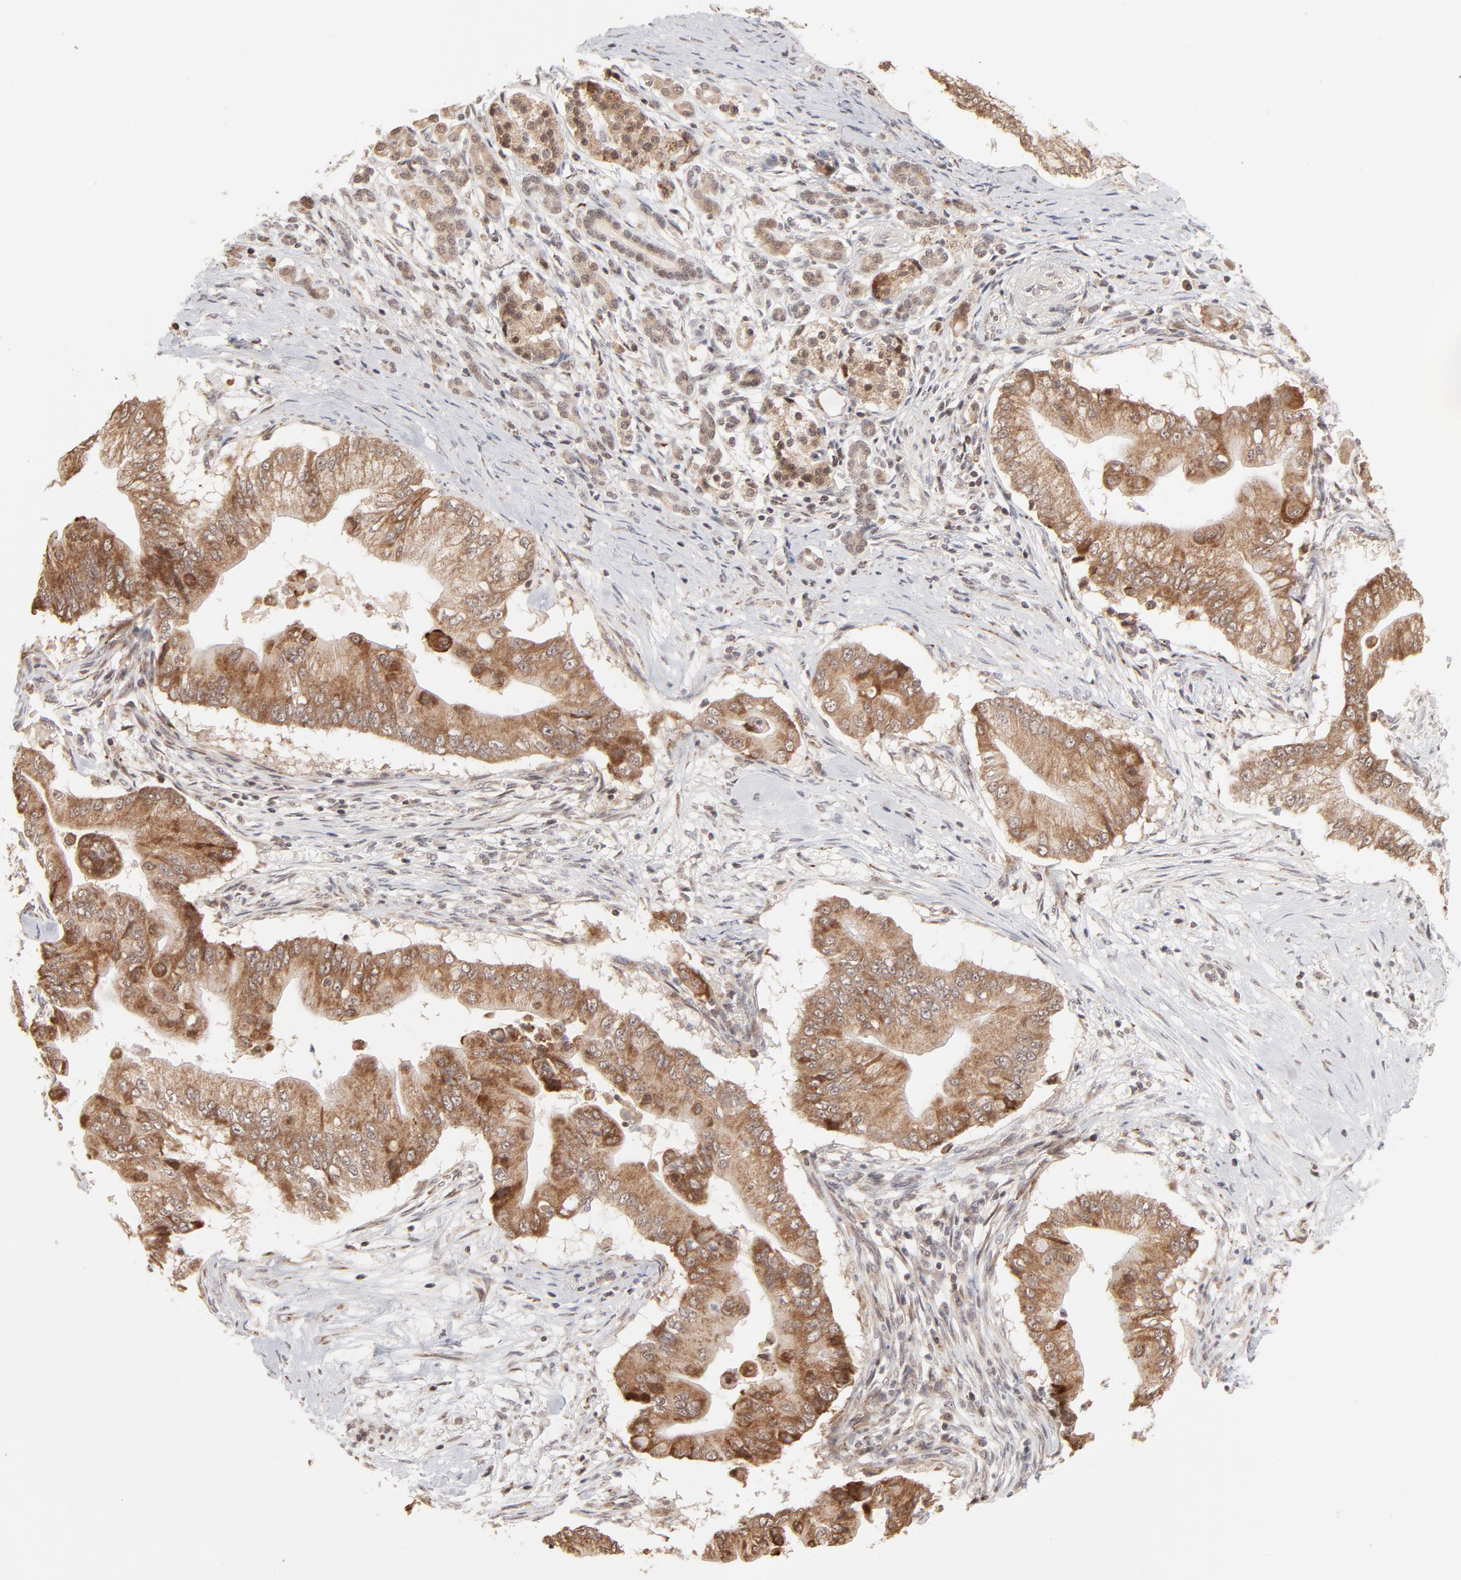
{"staining": {"intensity": "moderate", "quantity": ">75%", "location": "cytoplasmic/membranous"}, "tissue": "pancreatic cancer", "cell_type": "Tumor cells", "image_type": "cancer", "snomed": [{"axis": "morphology", "description": "Adenocarcinoma, NOS"}, {"axis": "topography", "description": "Pancreas"}], "caption": "Protein staining by IHC exhibits moderate cytoplasmic/membranous positivity in approximately >75% of tumor cells in pancreatic adenocarcinoma.", "gene": "ARIH1", "patient": {"sex": "male", "age": 62}}